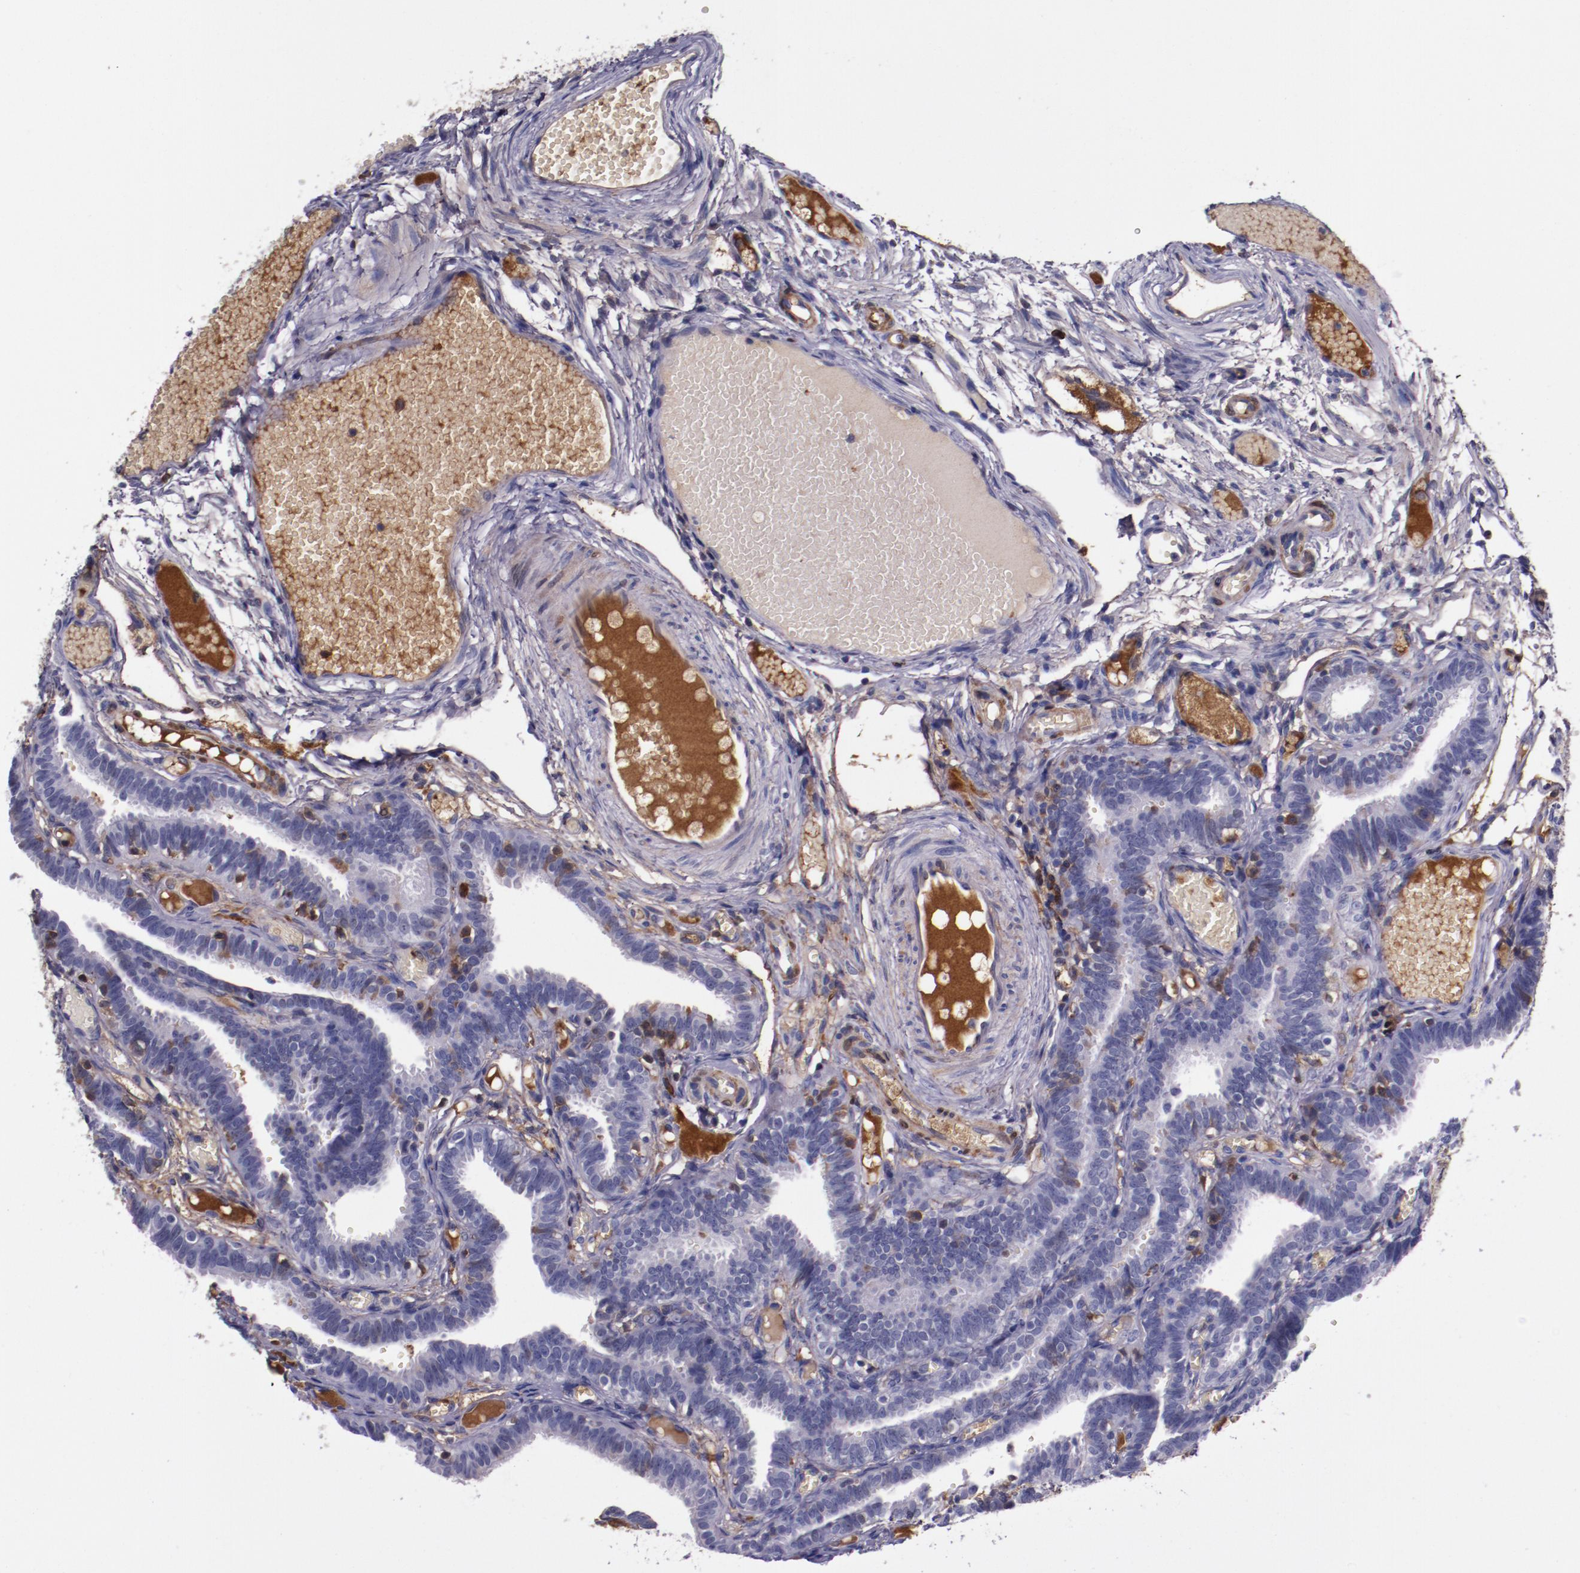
{"staining": {"intensity": "weak", "quantity": "<25%", "location": "cytoplasmic/membranous"}, "tissue": "fallopian tube", "cell_type": "Glandular cells", "image_type": "normal", "snomed": [{"axis": "morphology", "description": "Normal tissue, NOS"}, {"axis": "topography", "description": "Fallopian tube"}], "caption": "High power microscopy image of an immunohistochemistry (IHC) histopathology image of benign fallopian tube, revealing no significant positivity in glandular cells.", "gene": "APOH", "patient": {"sex": "female", "age": 29}}